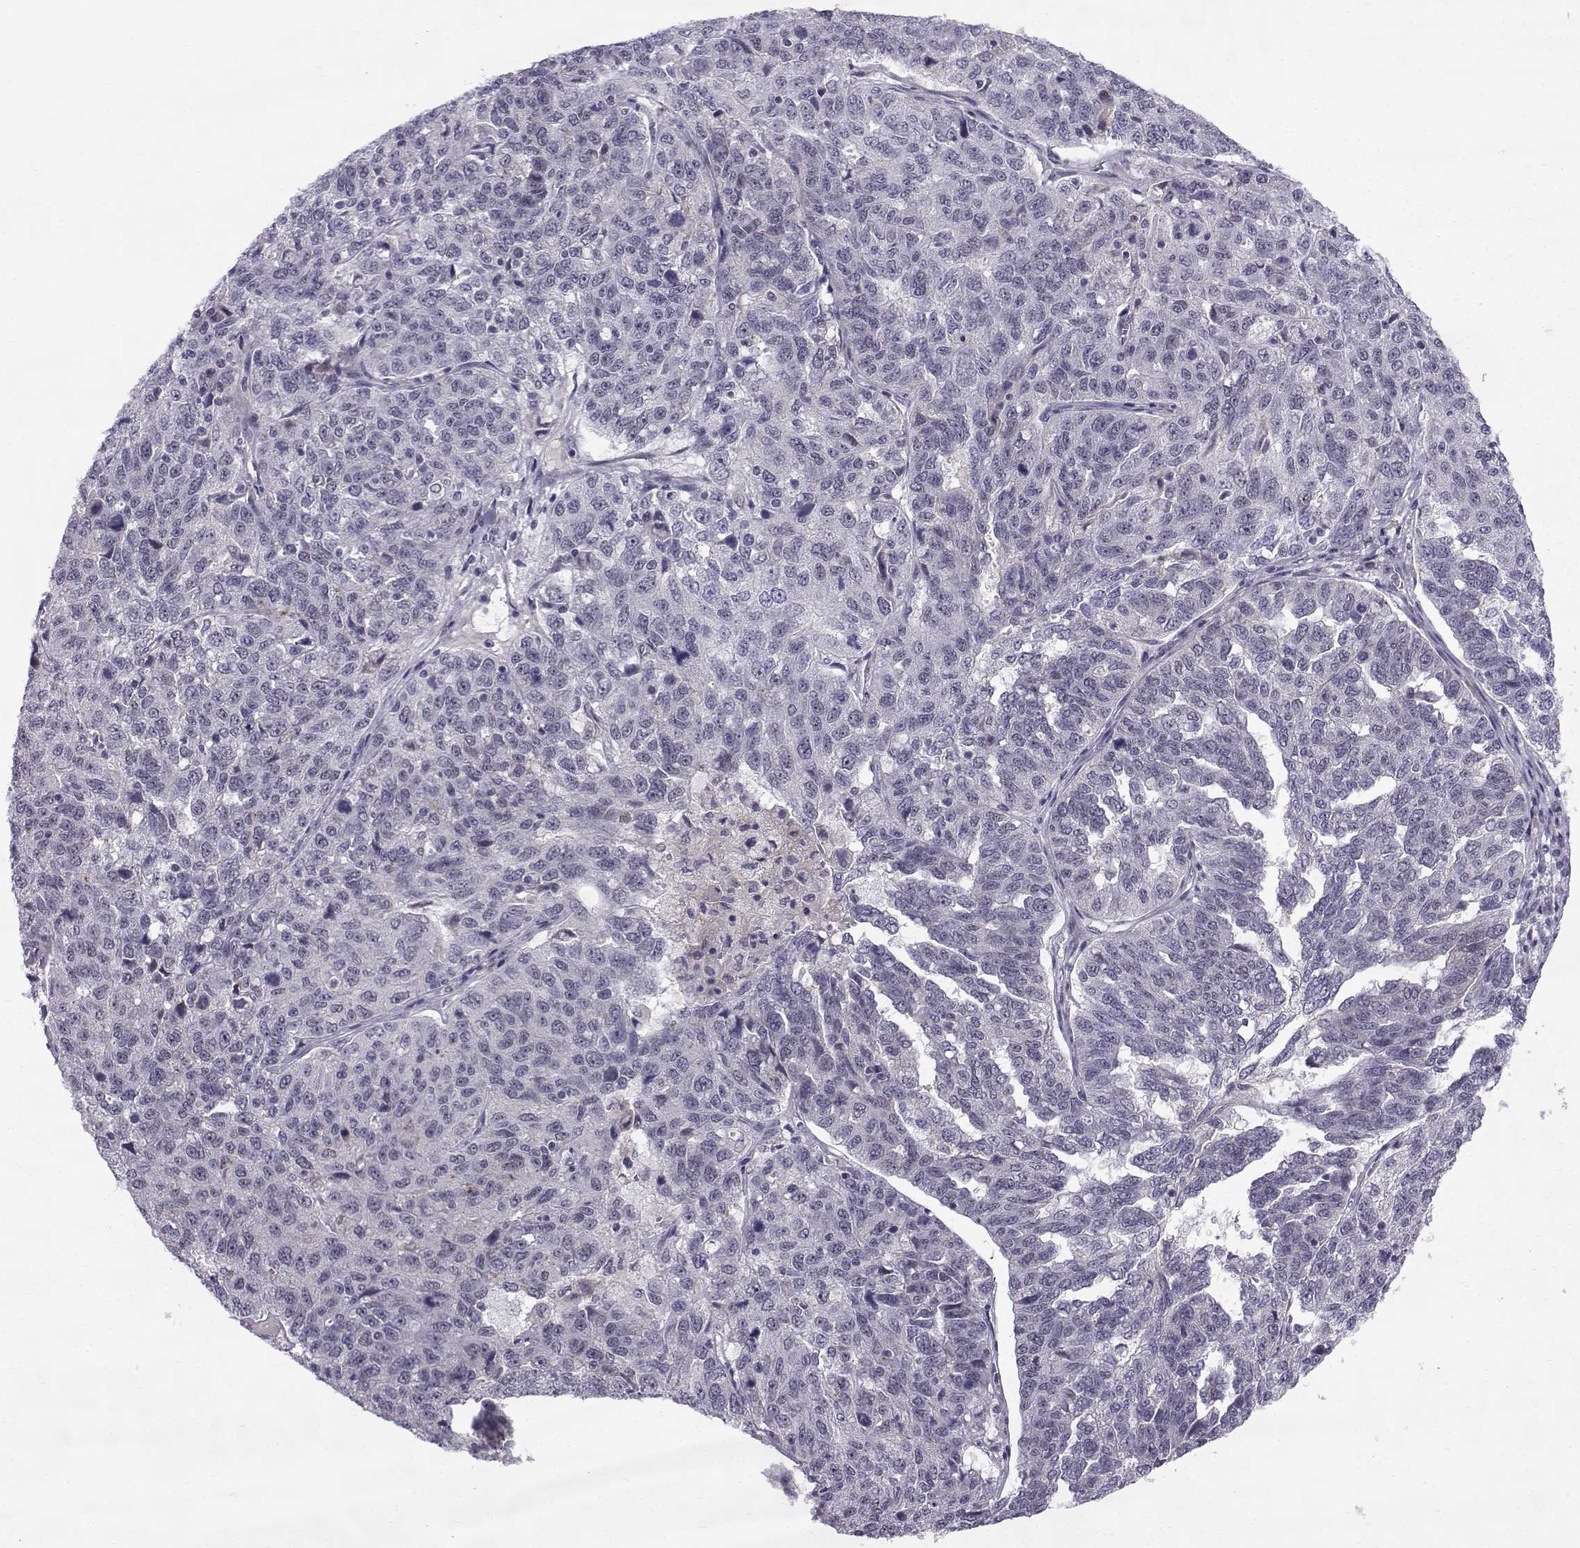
{"staining": {"intensity": "negative", "quantity": "none", "location": "none"}, "tissue": "ovarian cancer", "cell_type": "Tumor cells", "image_type": "cancer", "snomed": [{"axis": "morphology", "description": "Cystadenocarcinoma, serous, NOS"}, {"axis": "topography", "description": "Ovary"}], "caption": "IHC image of neoplastic tissue: ovarian serous cystadenocarcinoma stained with DAB exhibits no significant protein expression in tumor cells.", "gene": "RBM24", "patient": {"sex": "female", "age": 71}}